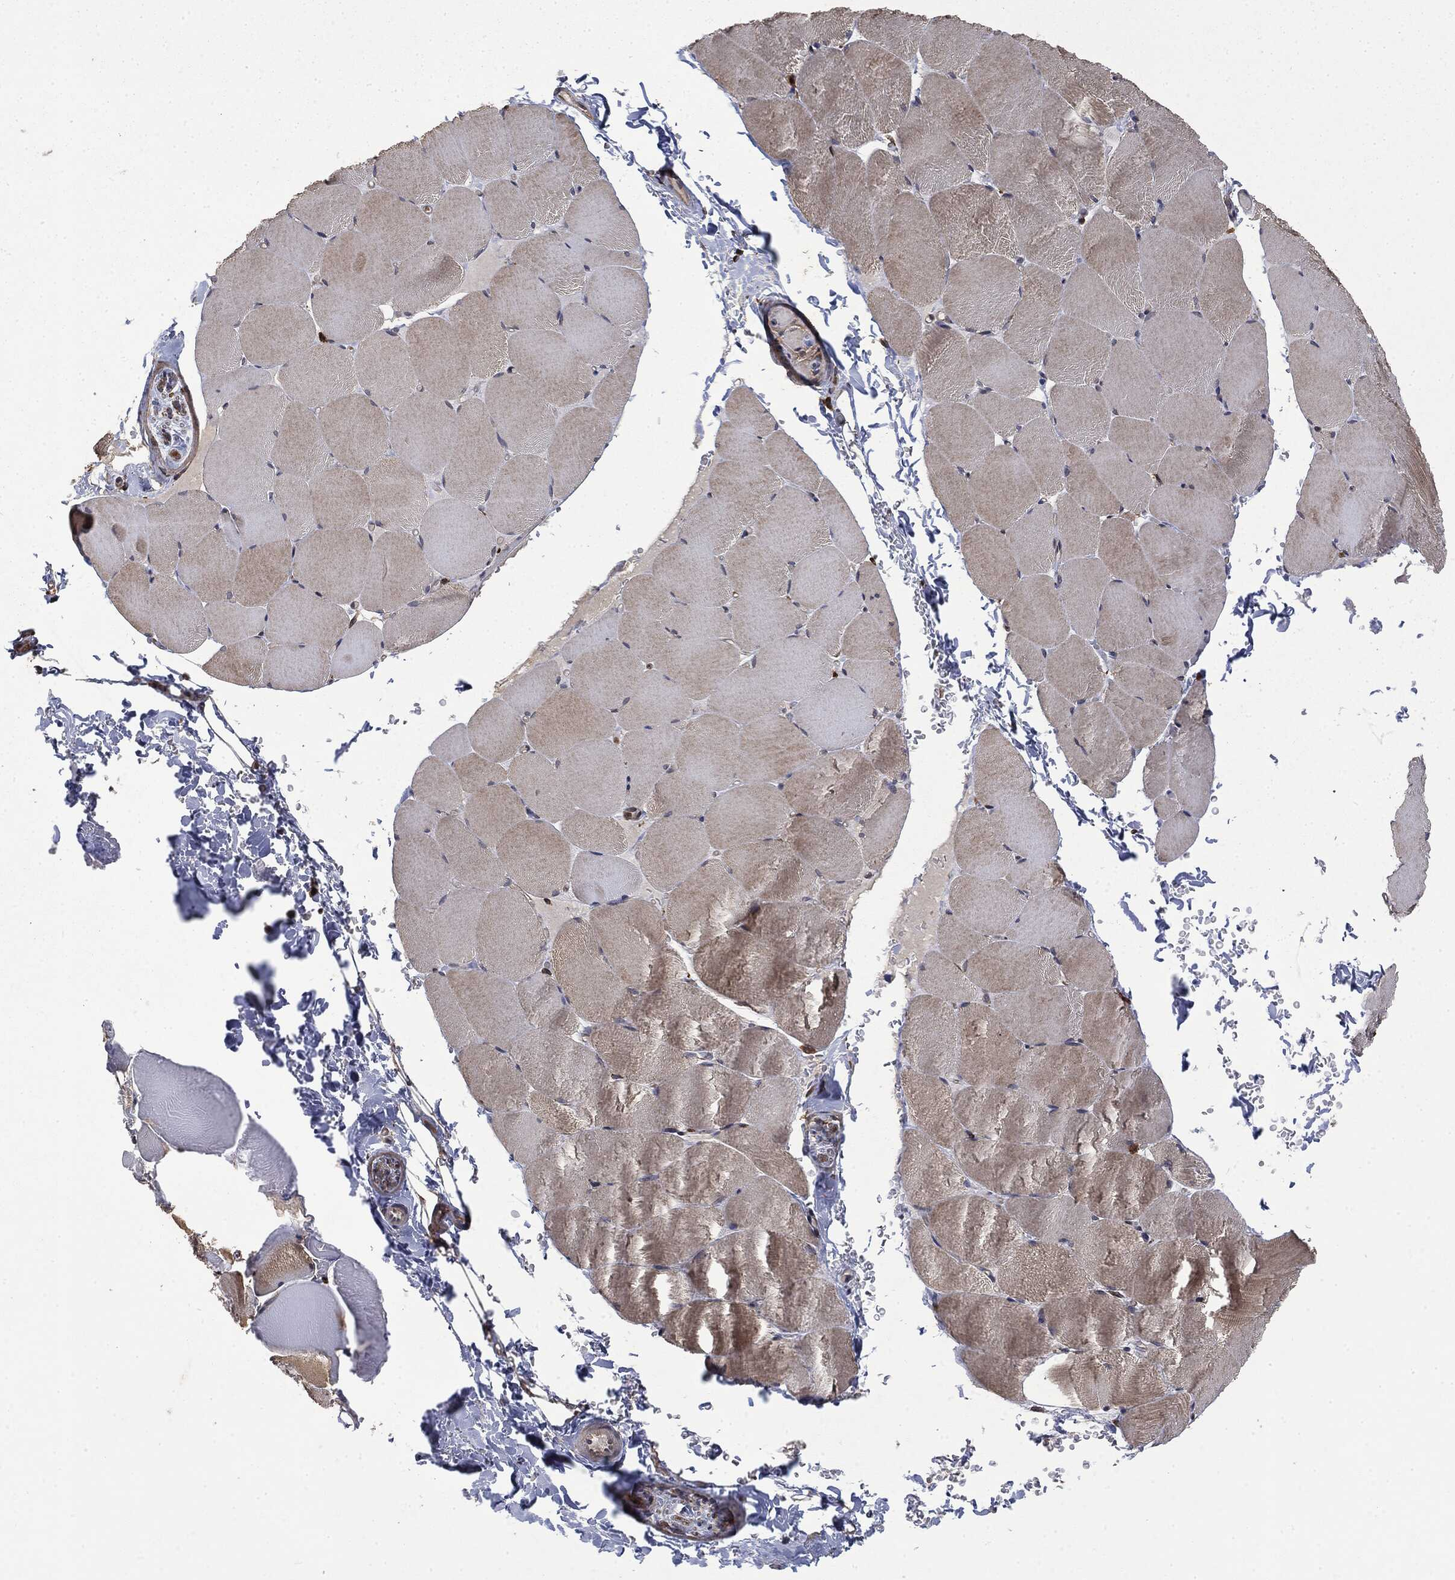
{"staining": {"intensity": "weak", "quantity": "25%-75%", "location": "cytoplasmic/membranous"}, "tissue": "skeletal muscle", "cell_type": "Myocytes", "image_type": "normal", "snomed": [{"axis": "morphology", "description": "Normal tissue, NOS"}, {"axis": "topography", "description": "Skeletal muscle"}], "caption": "Protein analysis of unremarkable skeletal muscle exhibits weak cytoplasmic/membranous expression in approximately 25%-75% of myocytes.", "gene": "SNX5", "patient": {"sex": "female", "age": 37}}